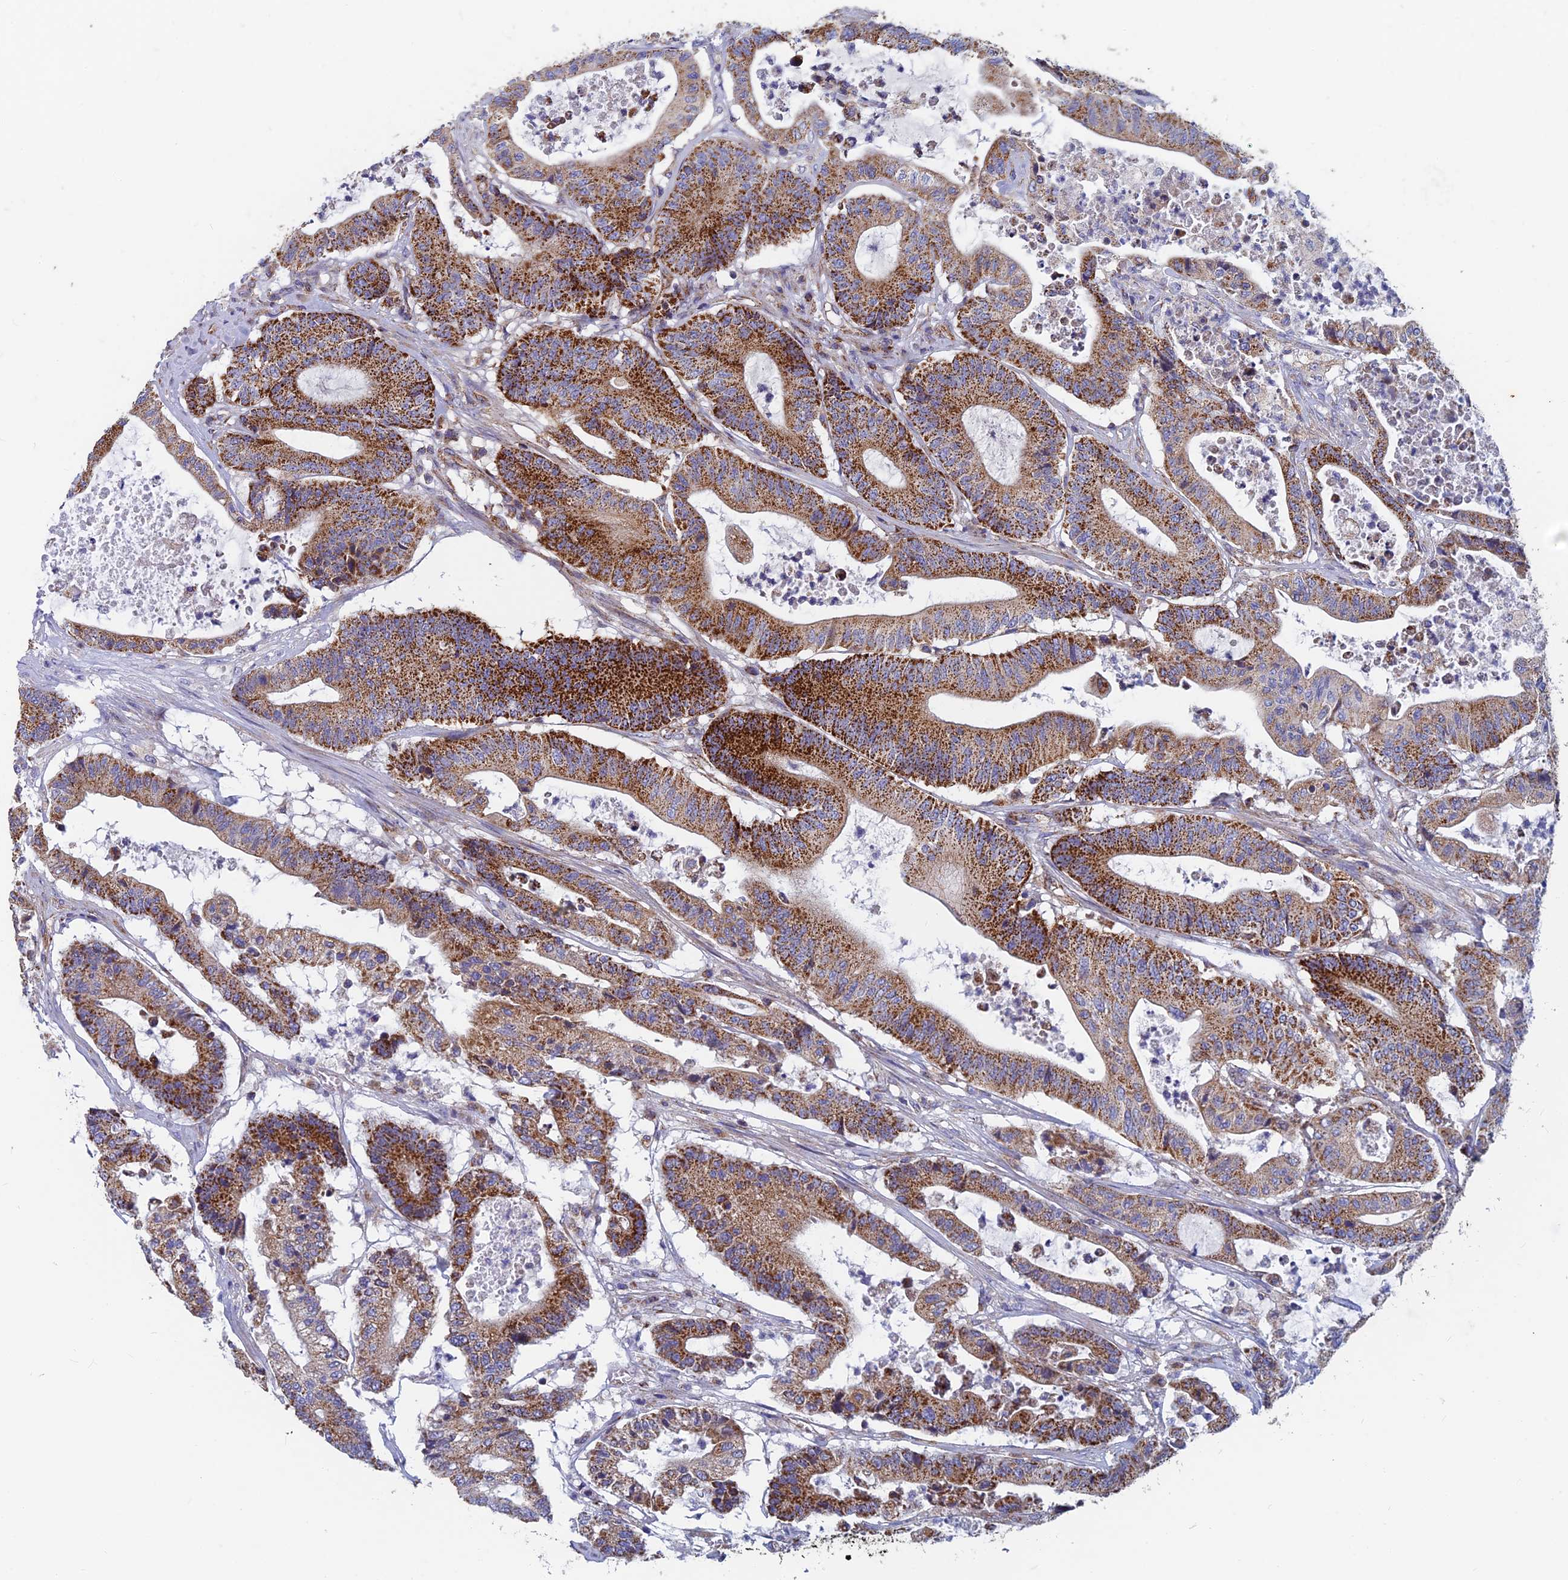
{"staining": {"intensity": "strong", "quantity": "25%-75%", "location": "cytoplasmic/membranous"}, "tissue": "colorectal cancer", "cell_type": "Tumor cells", "image_type": "cancer", "snomed": [{"axis": "morphology", "description": "Adenocarcinoma, NOS"}, {"axis": "topography", "description": "Colon"}], "caption": "Protein expression analysis of colorectal cancer (adenocarcinoma) shows strong cytoplasmic/membranous expression in about 25%-75% of tumor cells.", "gene": "MRPS9", "patient": {"sex": "female", "age": 84}}